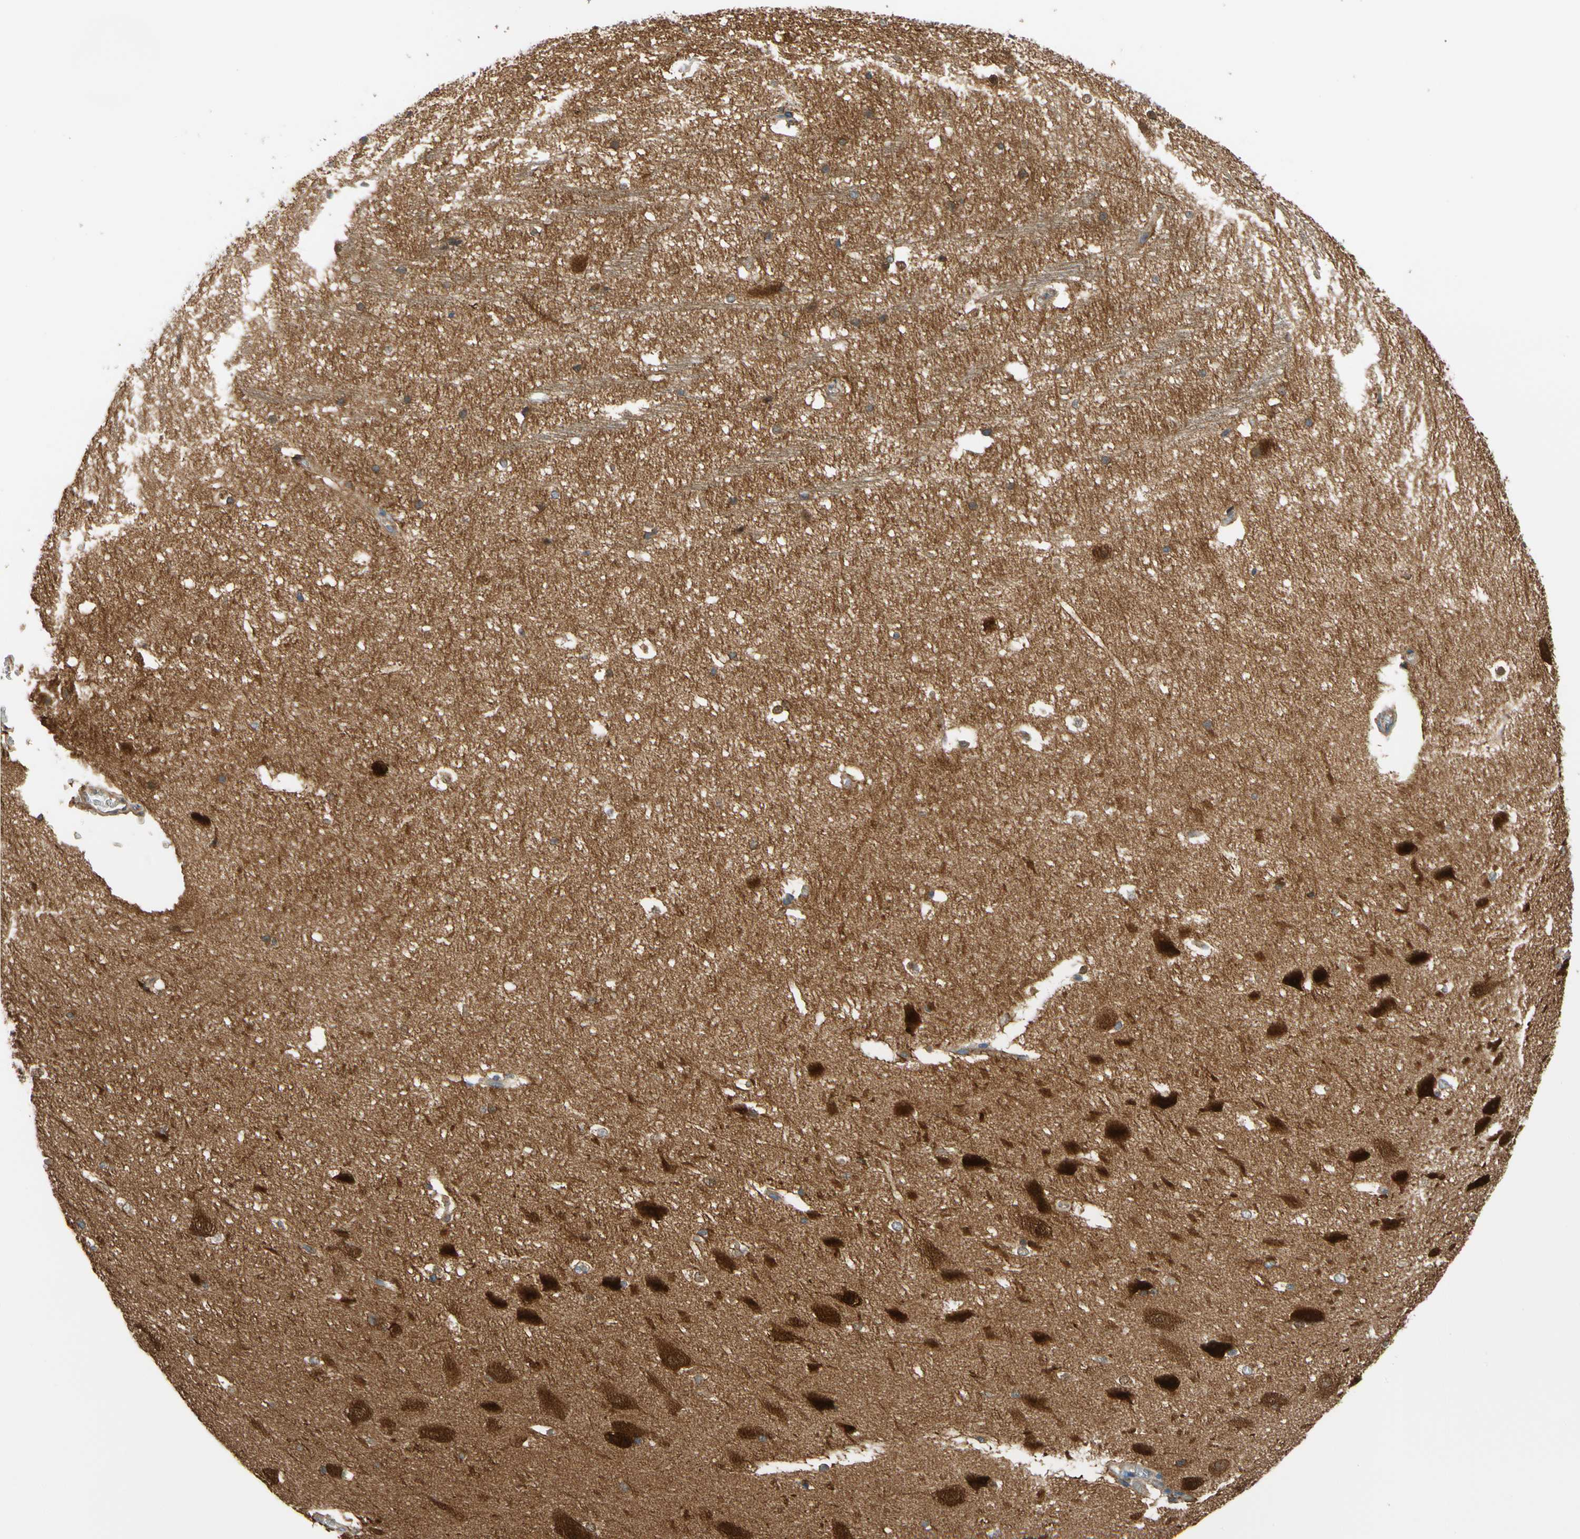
{"staining": {"intensity": "moderate", "quantity": ">75%", "location": "cytoplasmic/membranous"}, "tissue": "hippocampus", "cell_type": "Glial cells", "image_type": "normal", "snomed": [{"axis": "morphology", "description": "Normal tissue, NOS"}, {"axis": "topography", "description": "Hippocampus"}], "caption": "Protein analysis of benign hippocampus exhibits moderate cytoplasmic/membranous staining in approximately >75% of glial cells.", "gene": "GPHN", "patient": {"sex": "female", "age": 19}}